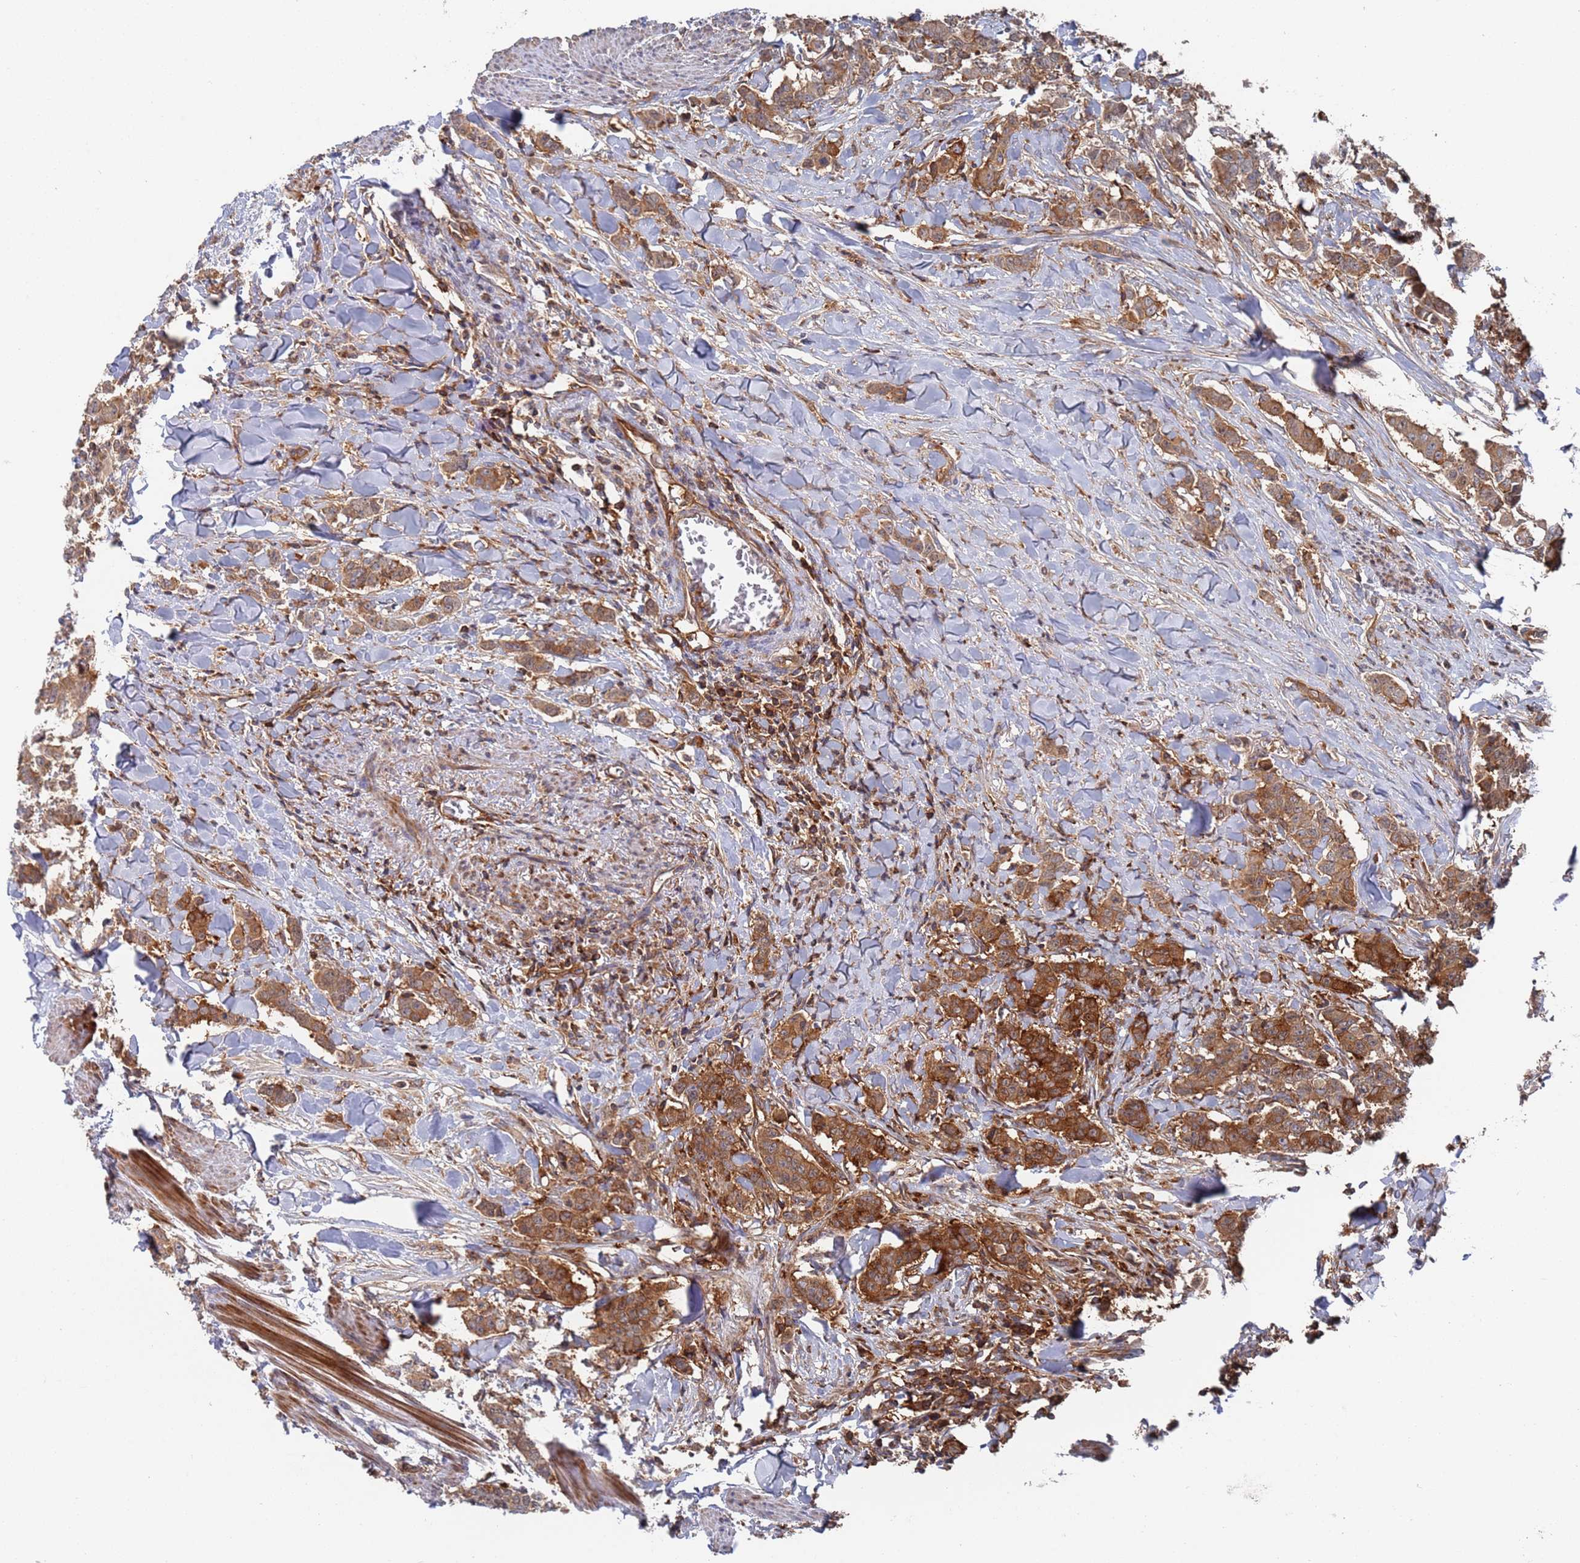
{"staining": {"intensity": "strong", "quantity": ">75%", "location": "cytoplasmic/membranous"}, "tissue": "breast cancer", "cell_type": "Tumor cells", "image_type": "cancer", "snomed": [{"axis": "morphology", "description": "Duct carcinoma"}, {"axis": "topography", "description": "Breast"}], "caption": "Human breast cancer (invasive ductal carcinoma) stained with a brown dye exhibits strong cytoplasmic/membranous positive positivity in approximately >75% of tumor cells.", "gene": "DDX60", "patient": {"sex": "female", "age": 40}}